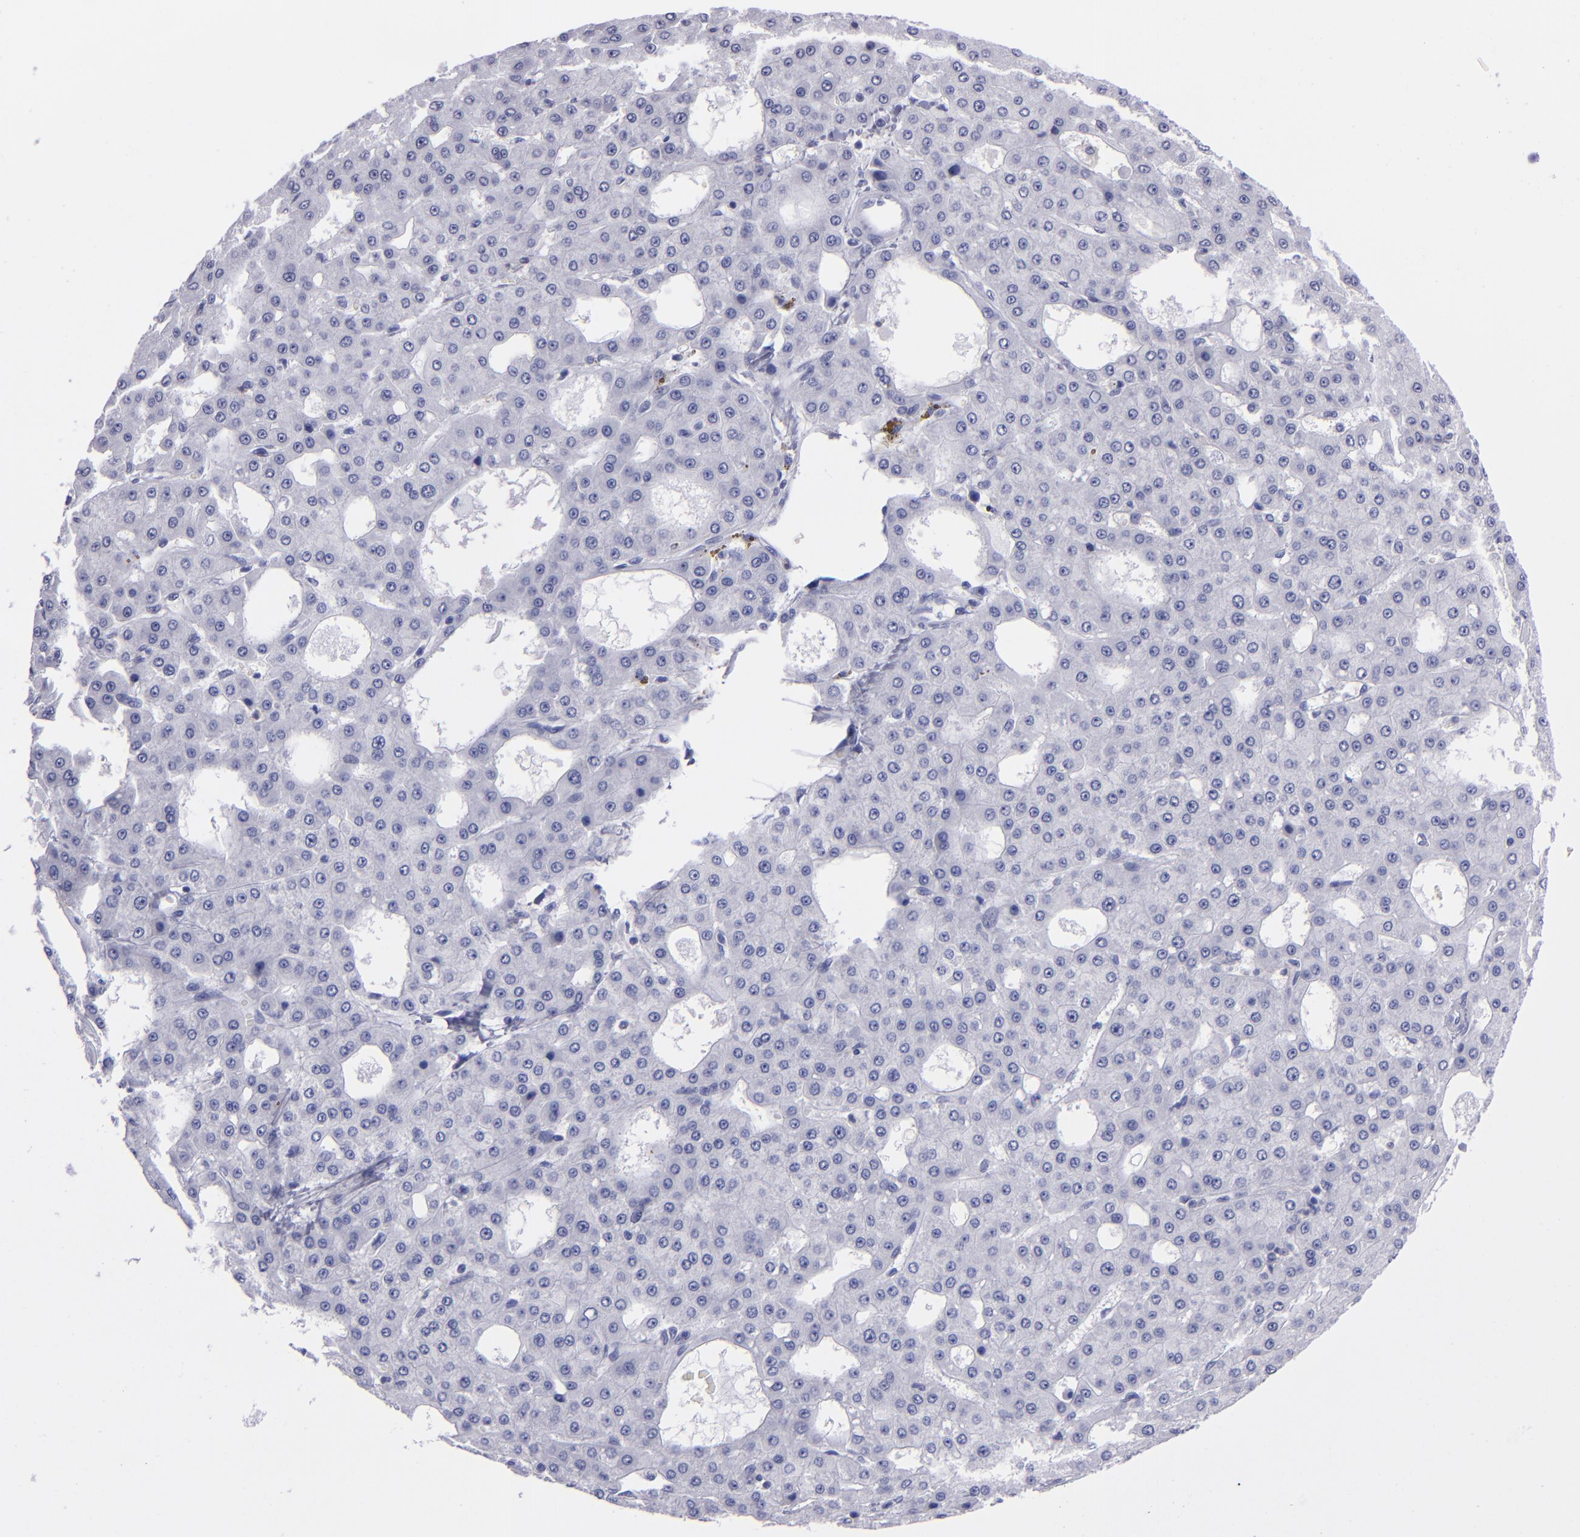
{"staining": {"intensity": "negative", "quantity": "none", "location": "none"}, "tissue": "liver cancer", "cell_type": "Tumor cells", "image_type": "cancer", "snomed": [{"axis": "morphology", "description": "Carcinoma, Hepatocellular, NOS"}, {"axis": "topography", "description": "Liver"}], "caption": "Histopathology image shows no protein expression in tumor cells of hepatocellular carcinoma (liver) tissue.", "gene": "CD38", "patient": {"sex": "male", "age": 47}}